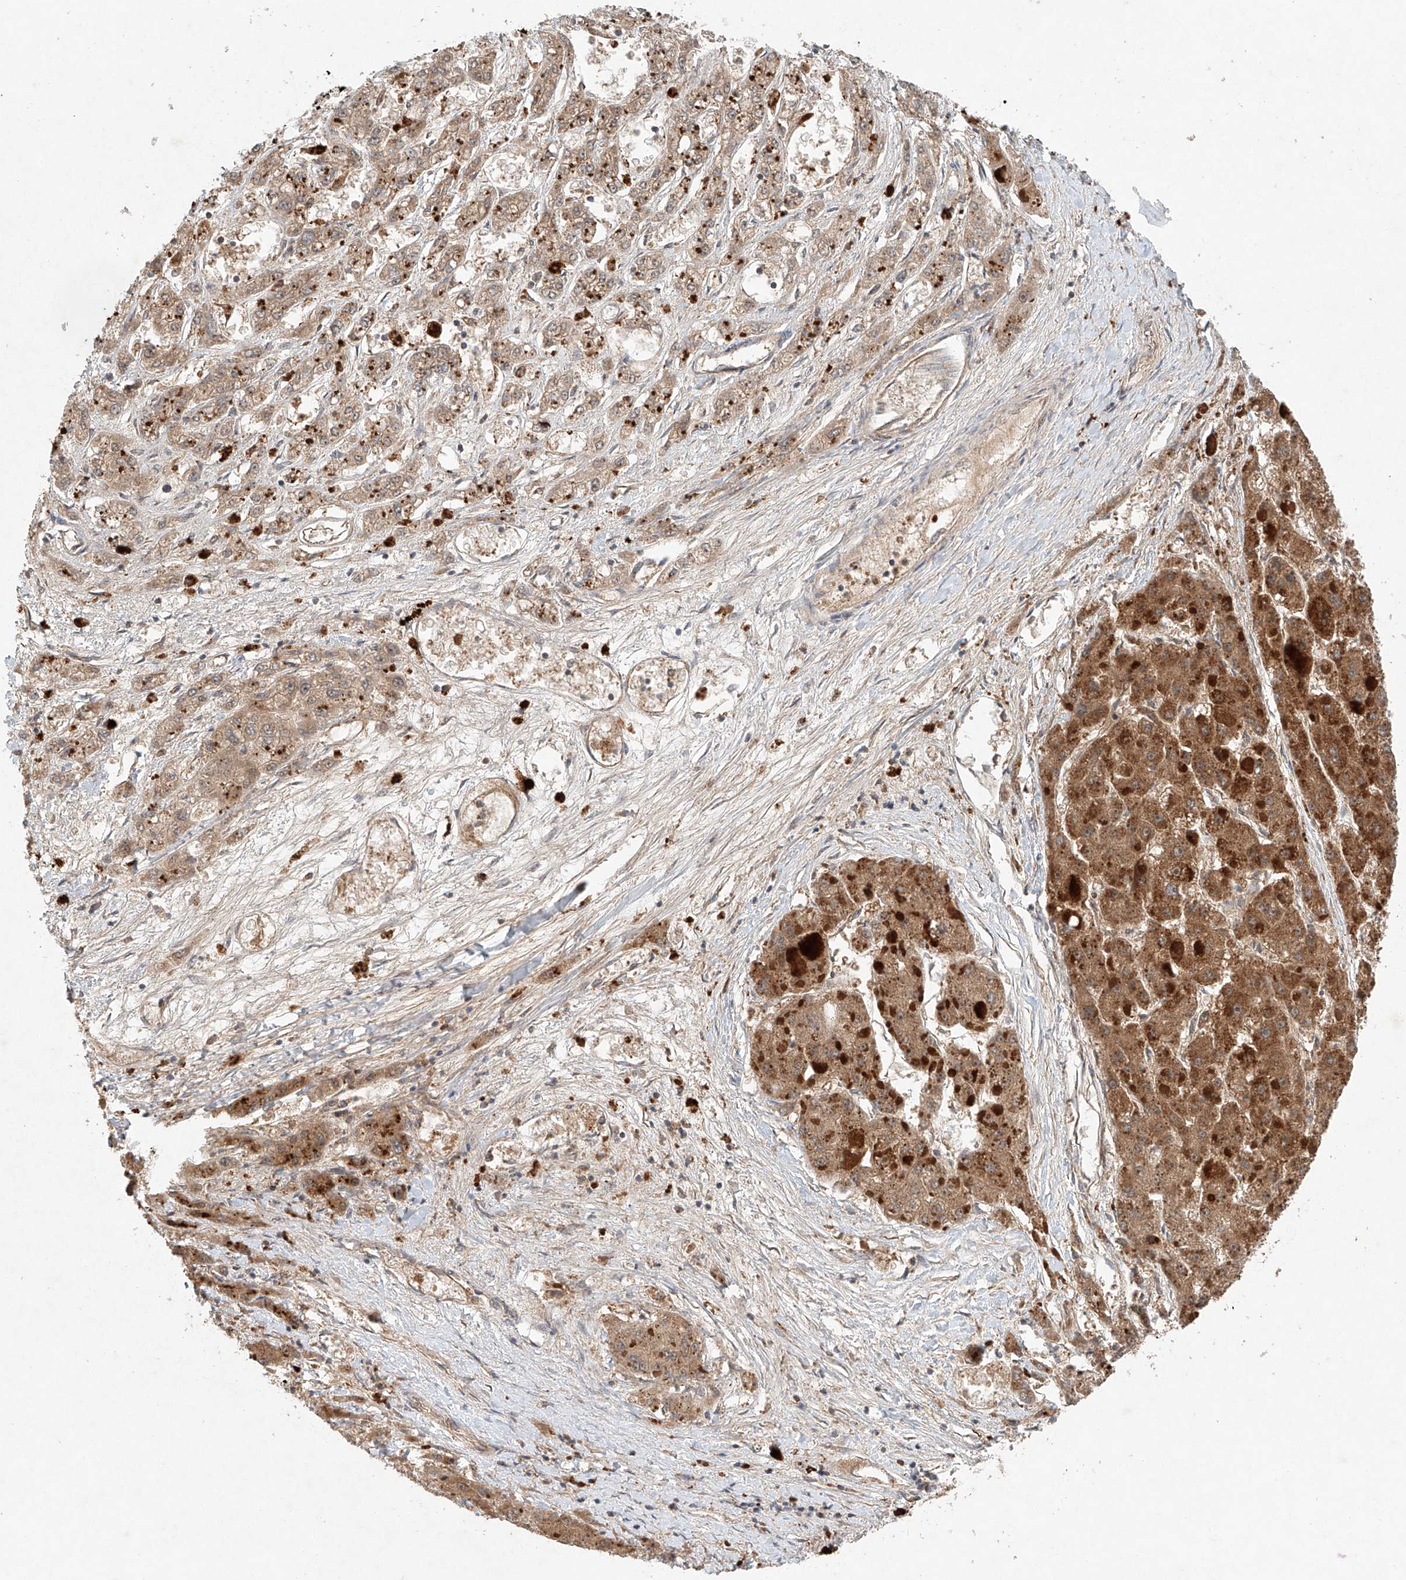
{"staining": {"intensity": "moderate", "quantity": ">75%", "location": "cytoplasmic/membranous"}, "tissue": "liver cancer", "cell_type": "Tumor cells", "image_type": "cancer", "snomed": [{"axis": "morphology", "description": "Carcinoma, Hepatocellular, NOS"}, {"axis": "topography", "description": "Liver"}], "caption": "Immunohistochemical staining of human liver cancer (hepatocellular carcinoma) shows medium levels of moderate cytoplasmic/membranous protein staining in approximately >75% of tumor cells.", "gene": "DCAF11", "patient": {"sex": "female", "age": 73}}